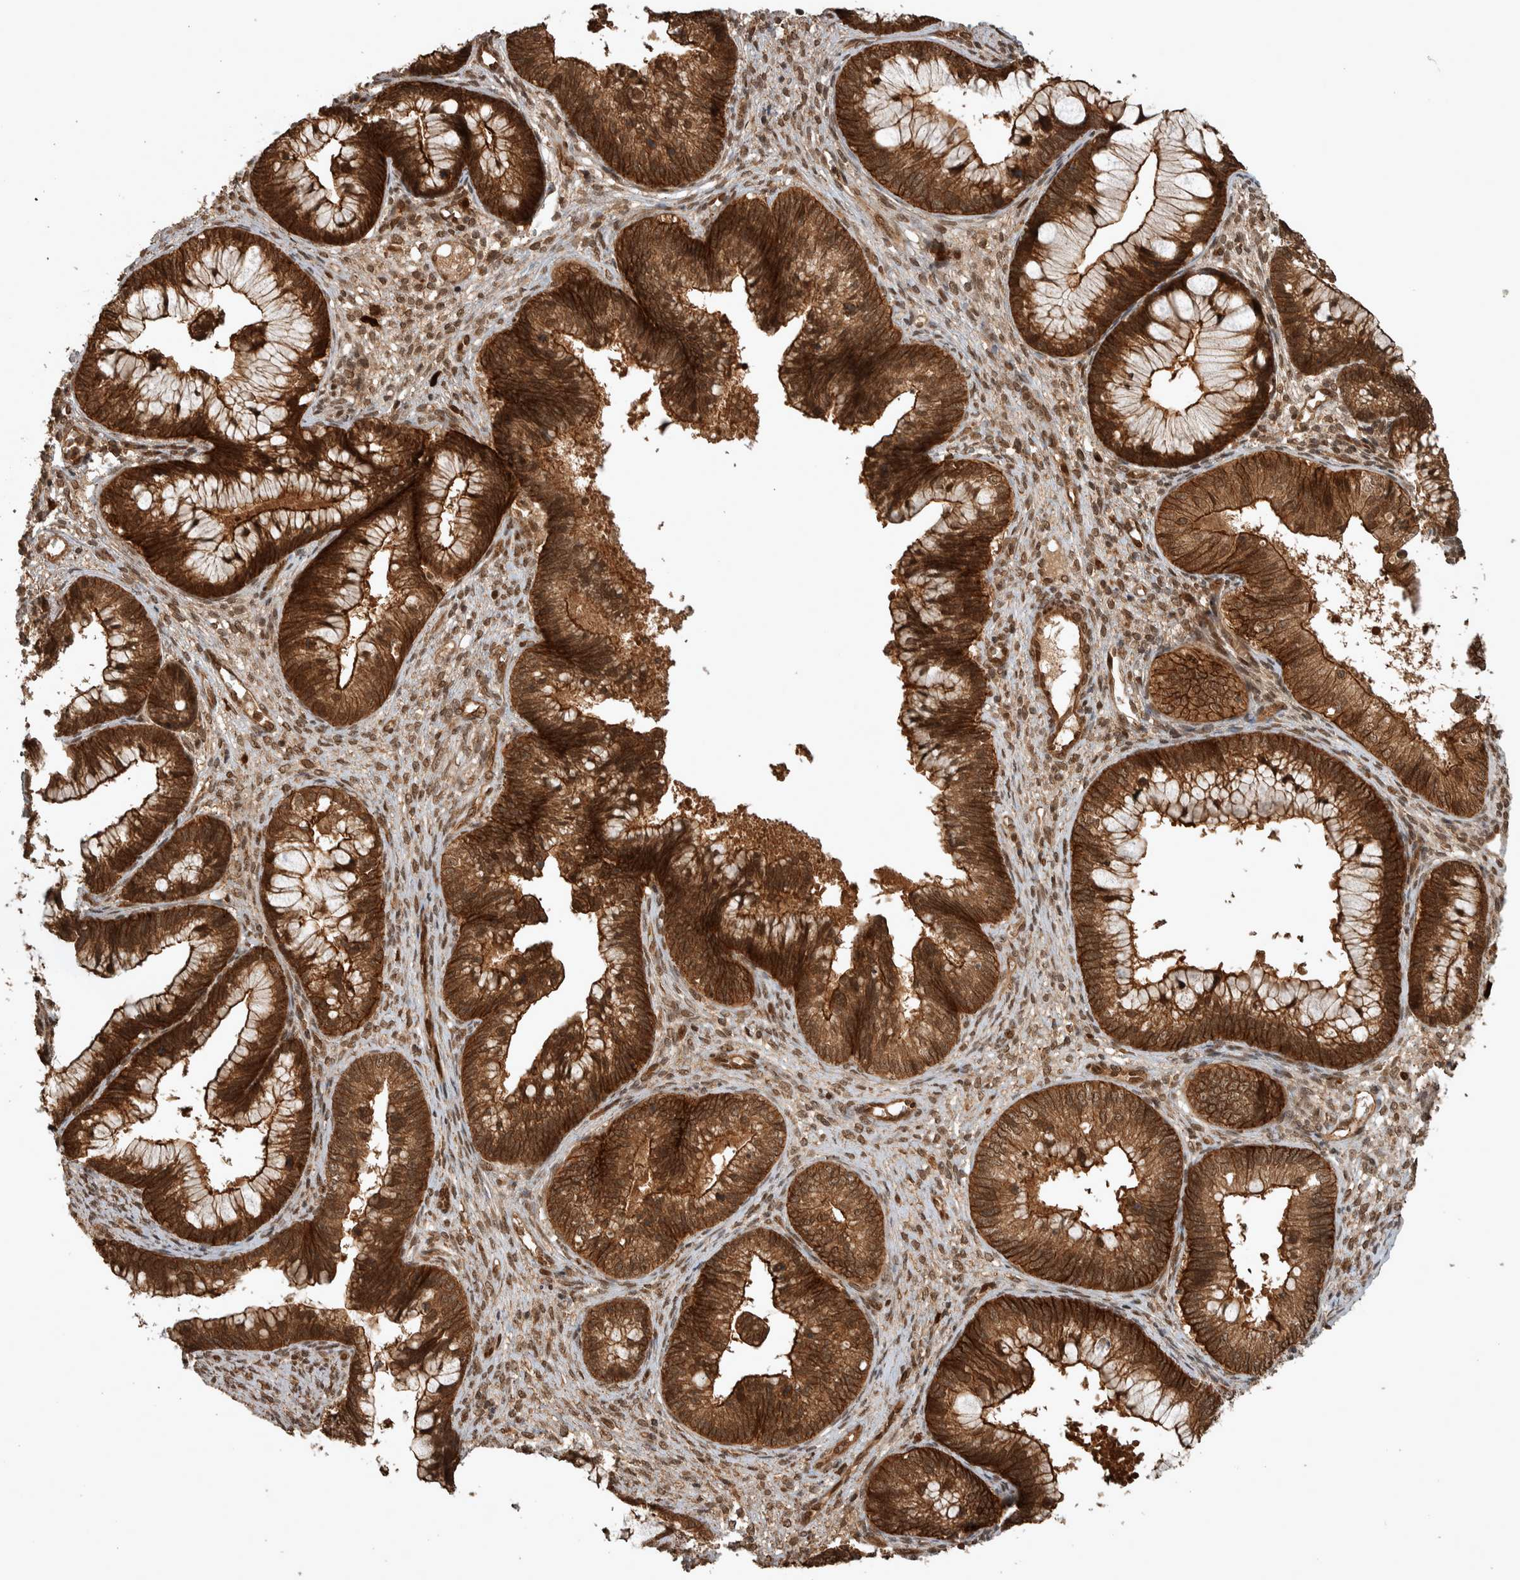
{"staining": {"intensity": "strong", "quantity": ">75%", "location": "cytoplasmic/membranous,nuclear"}, "tissue": "cervical cancer", "cell_type": "Tumor cells", "image_type": "cancer", "snomed": [{"axis": "morphology", "description": "Adenocarcinoma, NOS"}, {"axis": "topography", "description": "Cervix"}], "caption": "Human cervical adenocarcinoma stained with a brown dye demonstrates strong cytoplasmic/membranous and nuclear positive expression in approximately >75% of tumor cells.", "gene": "CNTROB", "patient": {"sex": "female", "age": 44}}